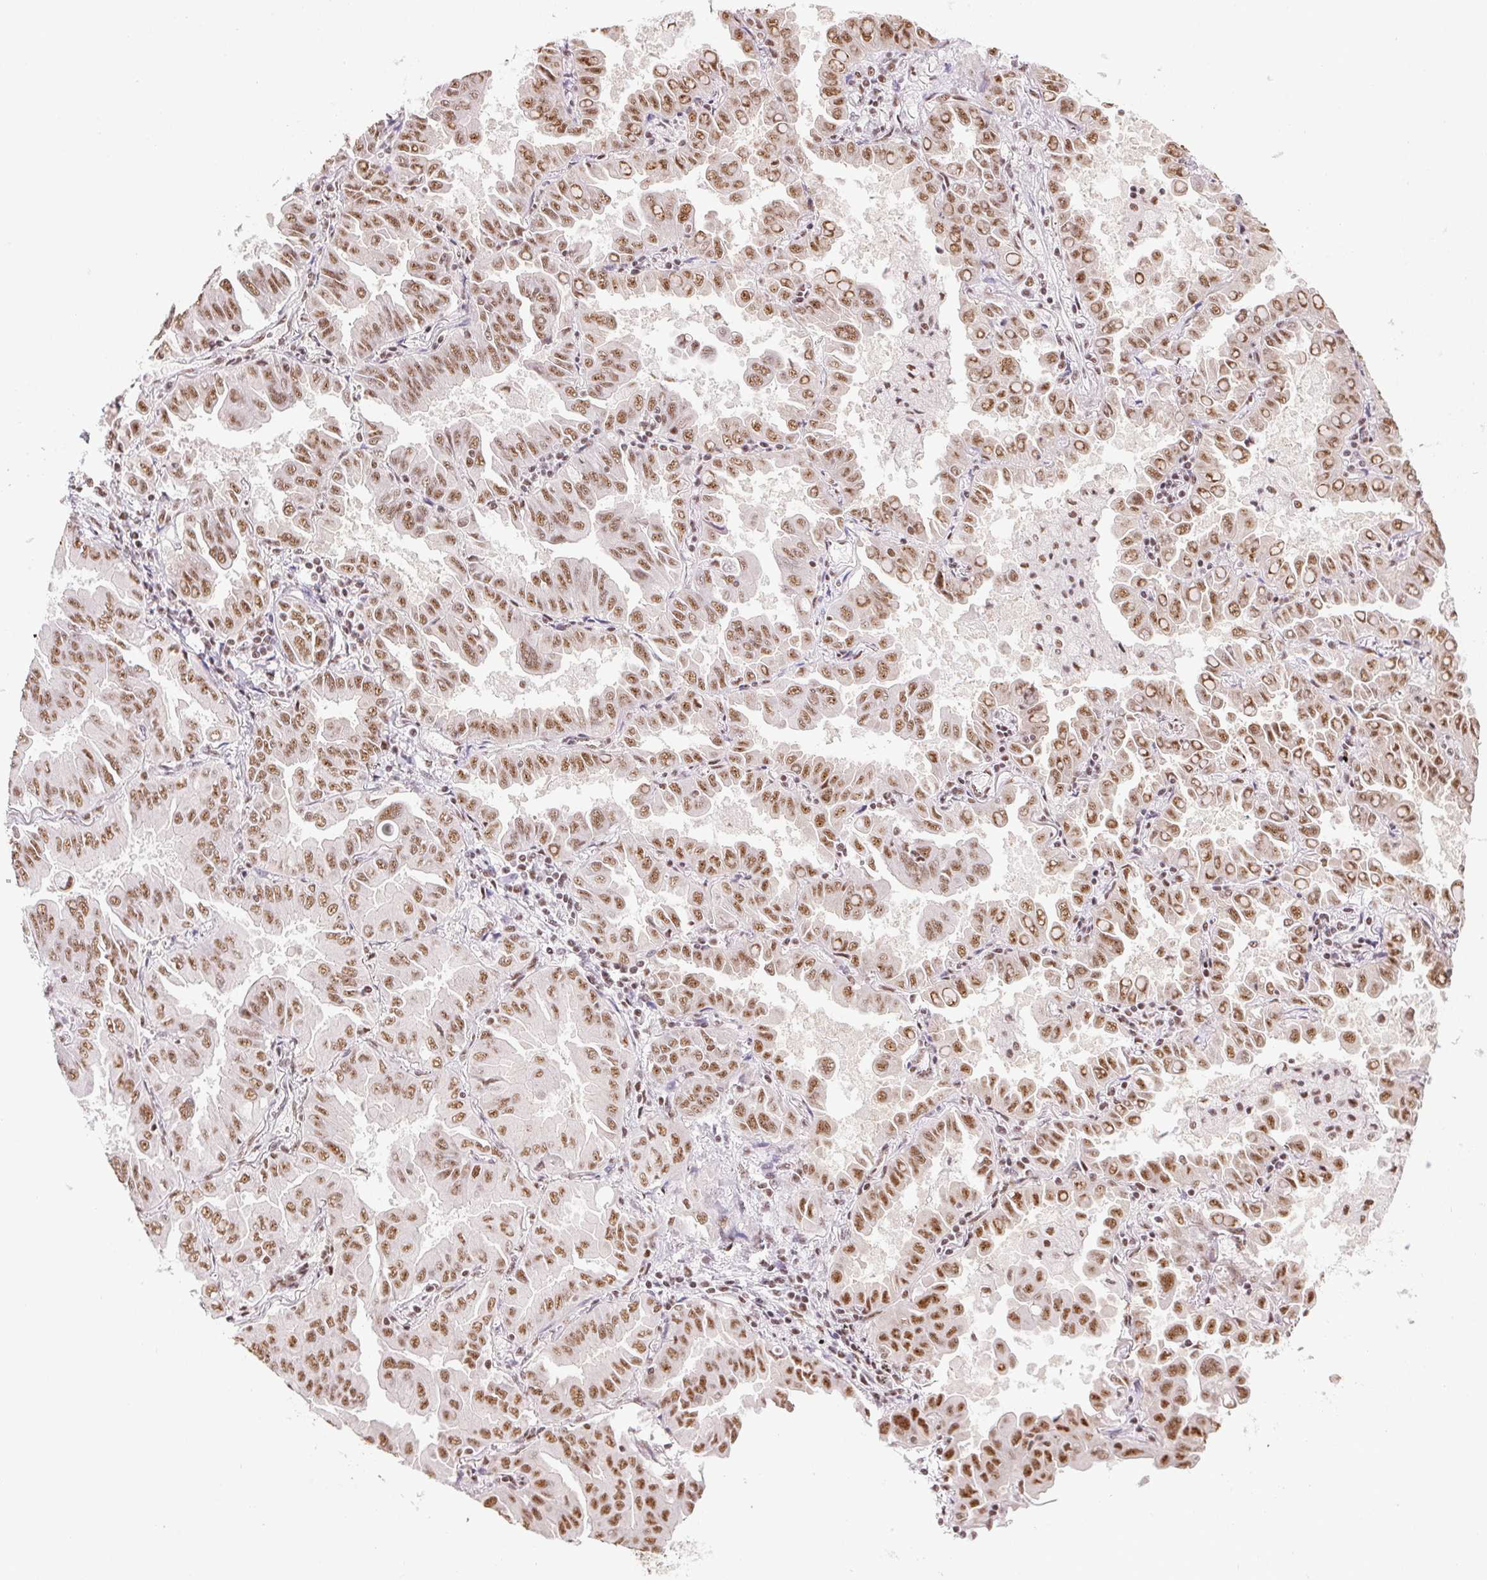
{"staining": {"intensity": "moderate", "quantity": ">75%", "location": "nuclear"}, "tissue": "lung cancer", "cell_type": "Tumor cells", "image_type": "cancer", "snomed": [{"axis": "morphology", "description": "Adenocarcinoma, NOS"}, {"axis": "topography", "description": "Lung"}], "caption": "High-power microscopy captured an IHC micrograph of adenocarcinoma (lung), revealing moderate nuclear expression in about >75% of tumor cells.", "gene": "IK", "patient": {"sex": "male", "age": 64}}